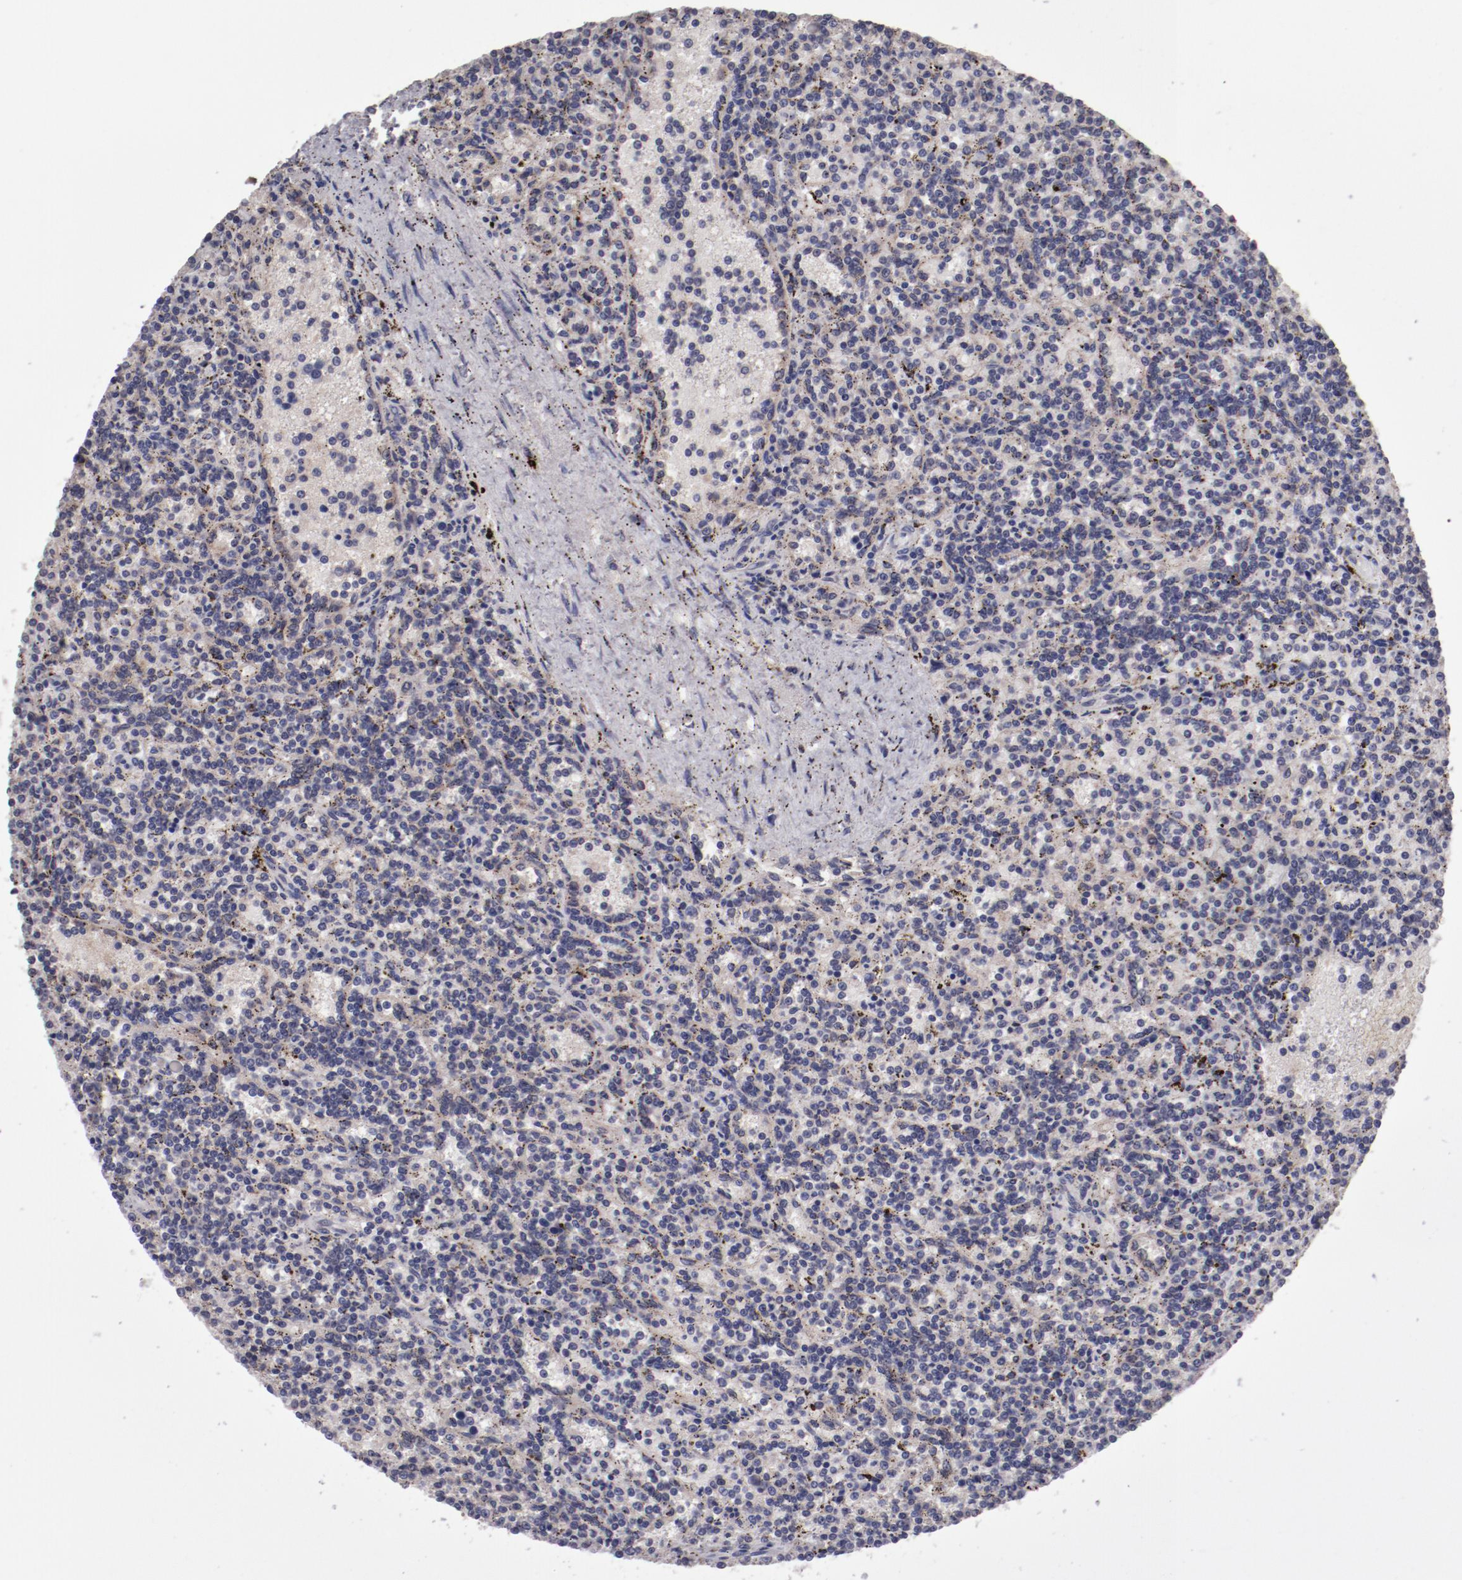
{"staining": {"intensity": "negative", "quantity": "none", "location": "none"}, "tissue": "lymphoma", "cell_type": "Tumor cells", "image_type": "cancer", "snomed": [{"axis": "morphology", "description": "Malignant lymphoma, non-Hodgkin's type, Low grade"}, {"axis": "topography", "description": "Spleen"}], "caption": "The image demonstrates no significant positivity in tumor cells of low-grade malignant lymphoma, non-Hodgkin's type. (Brightfield microscopy of DAB (3,3'-diaminobenzidine) IHC at high magnification).", "gene": "IL12A", "patient": {"sex": "male", "age": 73}}